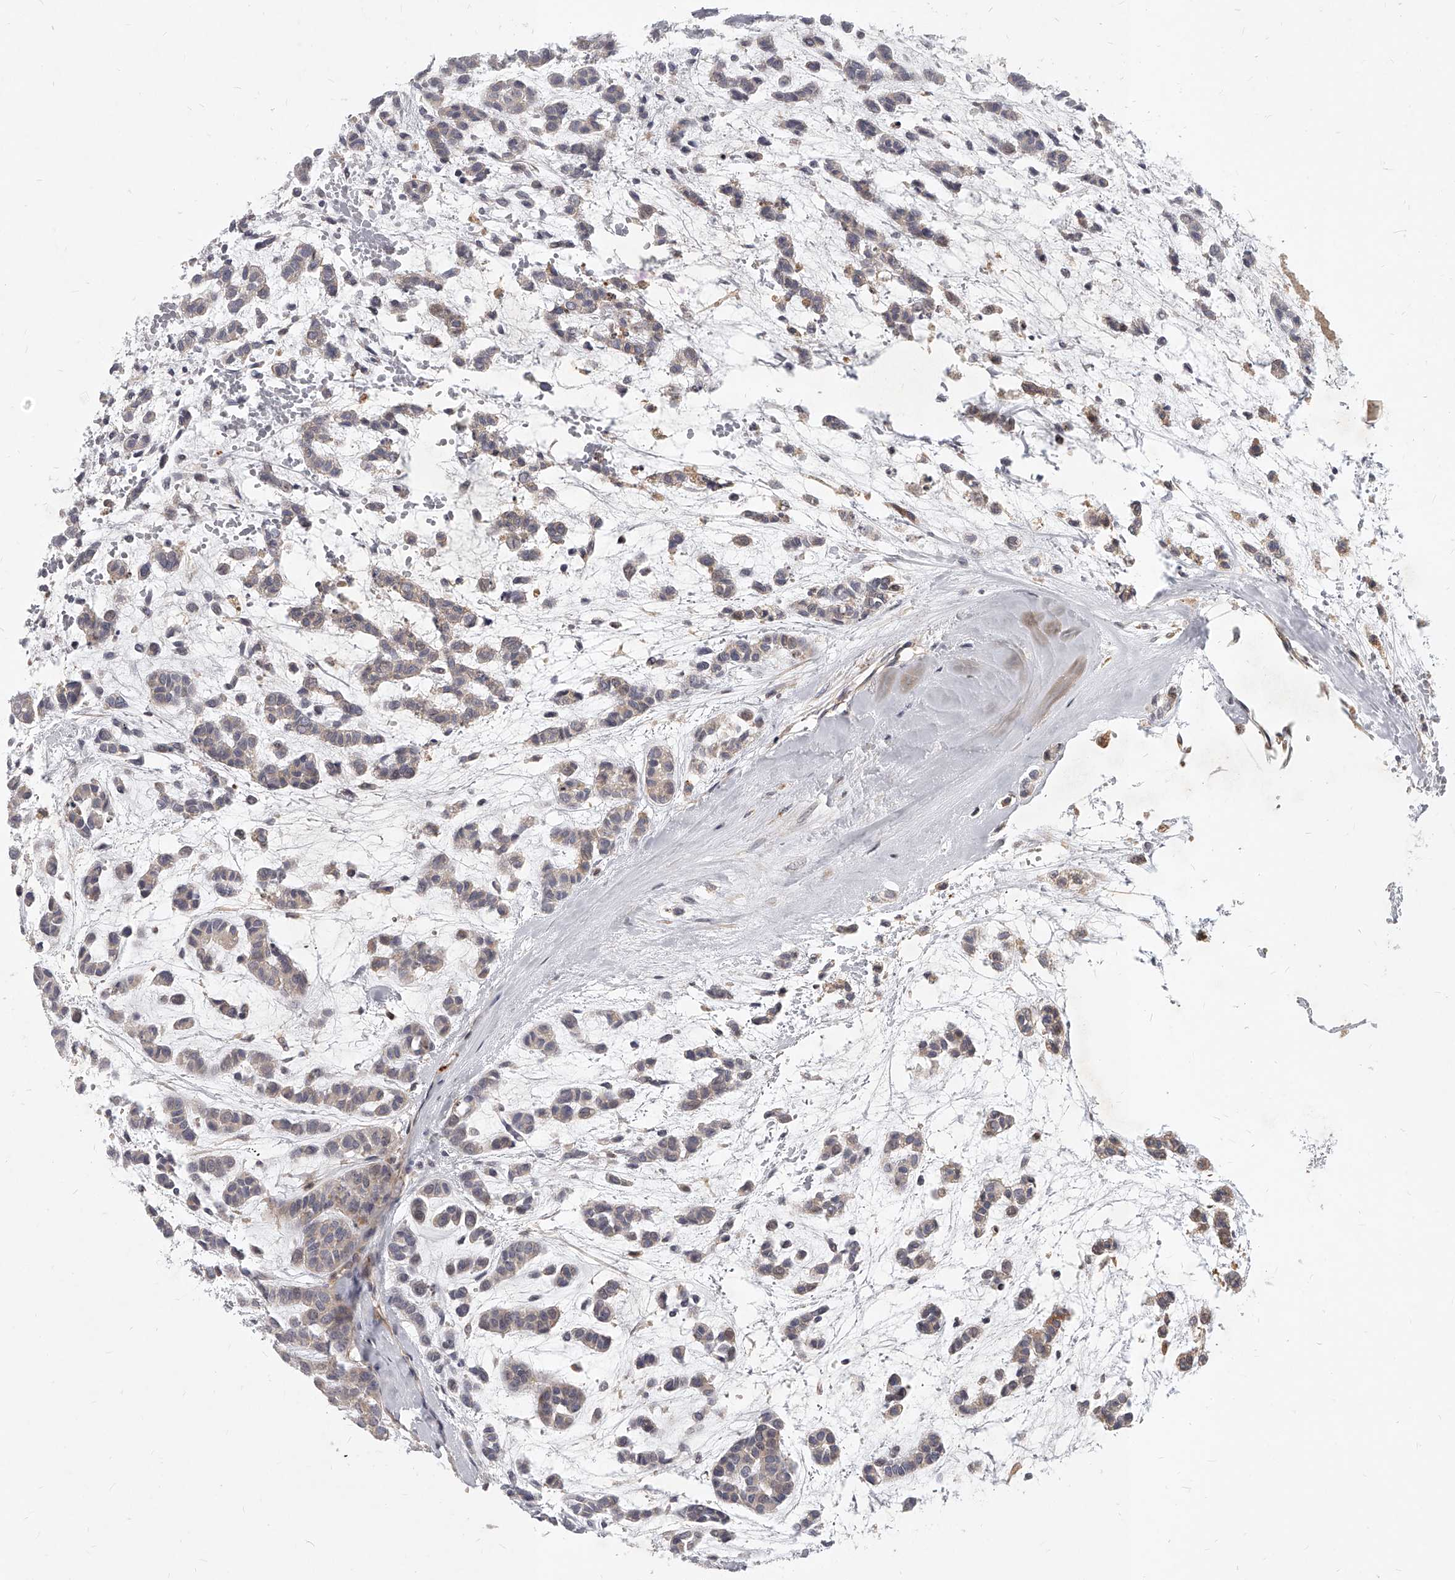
{"staining": {"intensity": "negative", "quantity": "none", "location": "none"}, "tissue": "head and neck cancer", "cell_type": "Tumor cells", "image_type": "cancer", "snomed": [{"axis": "morphology", "description": "Adenocarcinoma, NOS"}, {"axis": "morphology", "description": "Adenoma, NOS"}, {"axis": "topography", "description": "Head-Neck"}], "caption": "Tumor cells are negative for brown protein staining in head and neck cancer (adenoma). Nuclei are stained in blue.", "gene": "SLC37A1", "patient": {"sex": "female", "age": 55}}